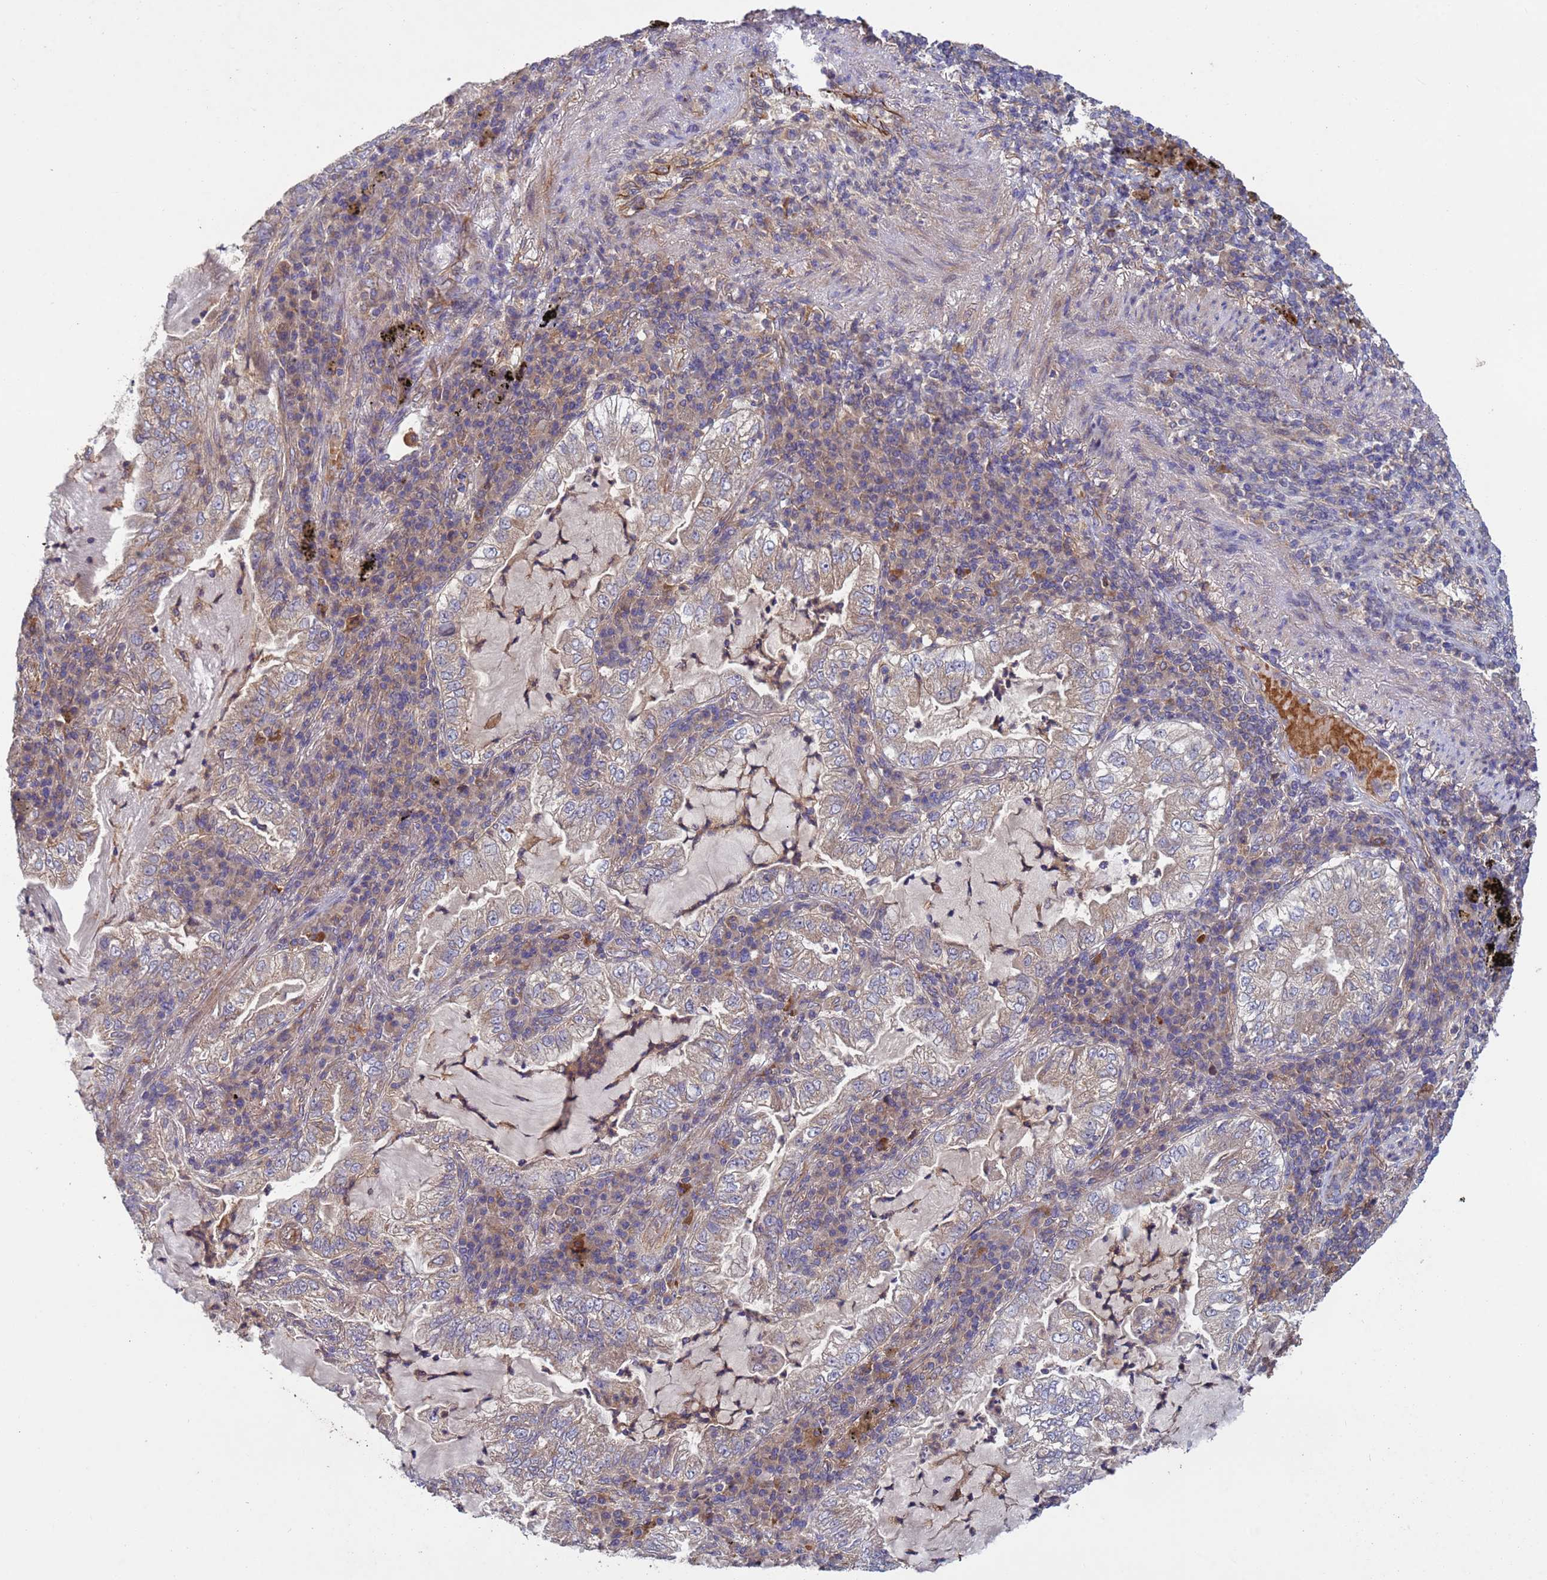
{"staining": {"intensity": "weak", "quantity": "<25%", "location": "cytoplasmic/membranous"}, "tissue": "lung cancer", "cell_type": "Tumor cells", "image_type": "cancer", "snomed": [{"axis": "morphology", "description": "Adenocarcinoma, NOS"}, {"axis": "topography", "description": "Lung"}], "caption": "High power microscopy photomicrograph of an immunohistochemistry image of lung cancer (adenocarcinoma), revealing no significant staining in tumor cells. (DAB immunohistochemistry with hematoxylin counter stain).", "gene": "RAB10", "patient": {"sex": "female", "age": 73}}